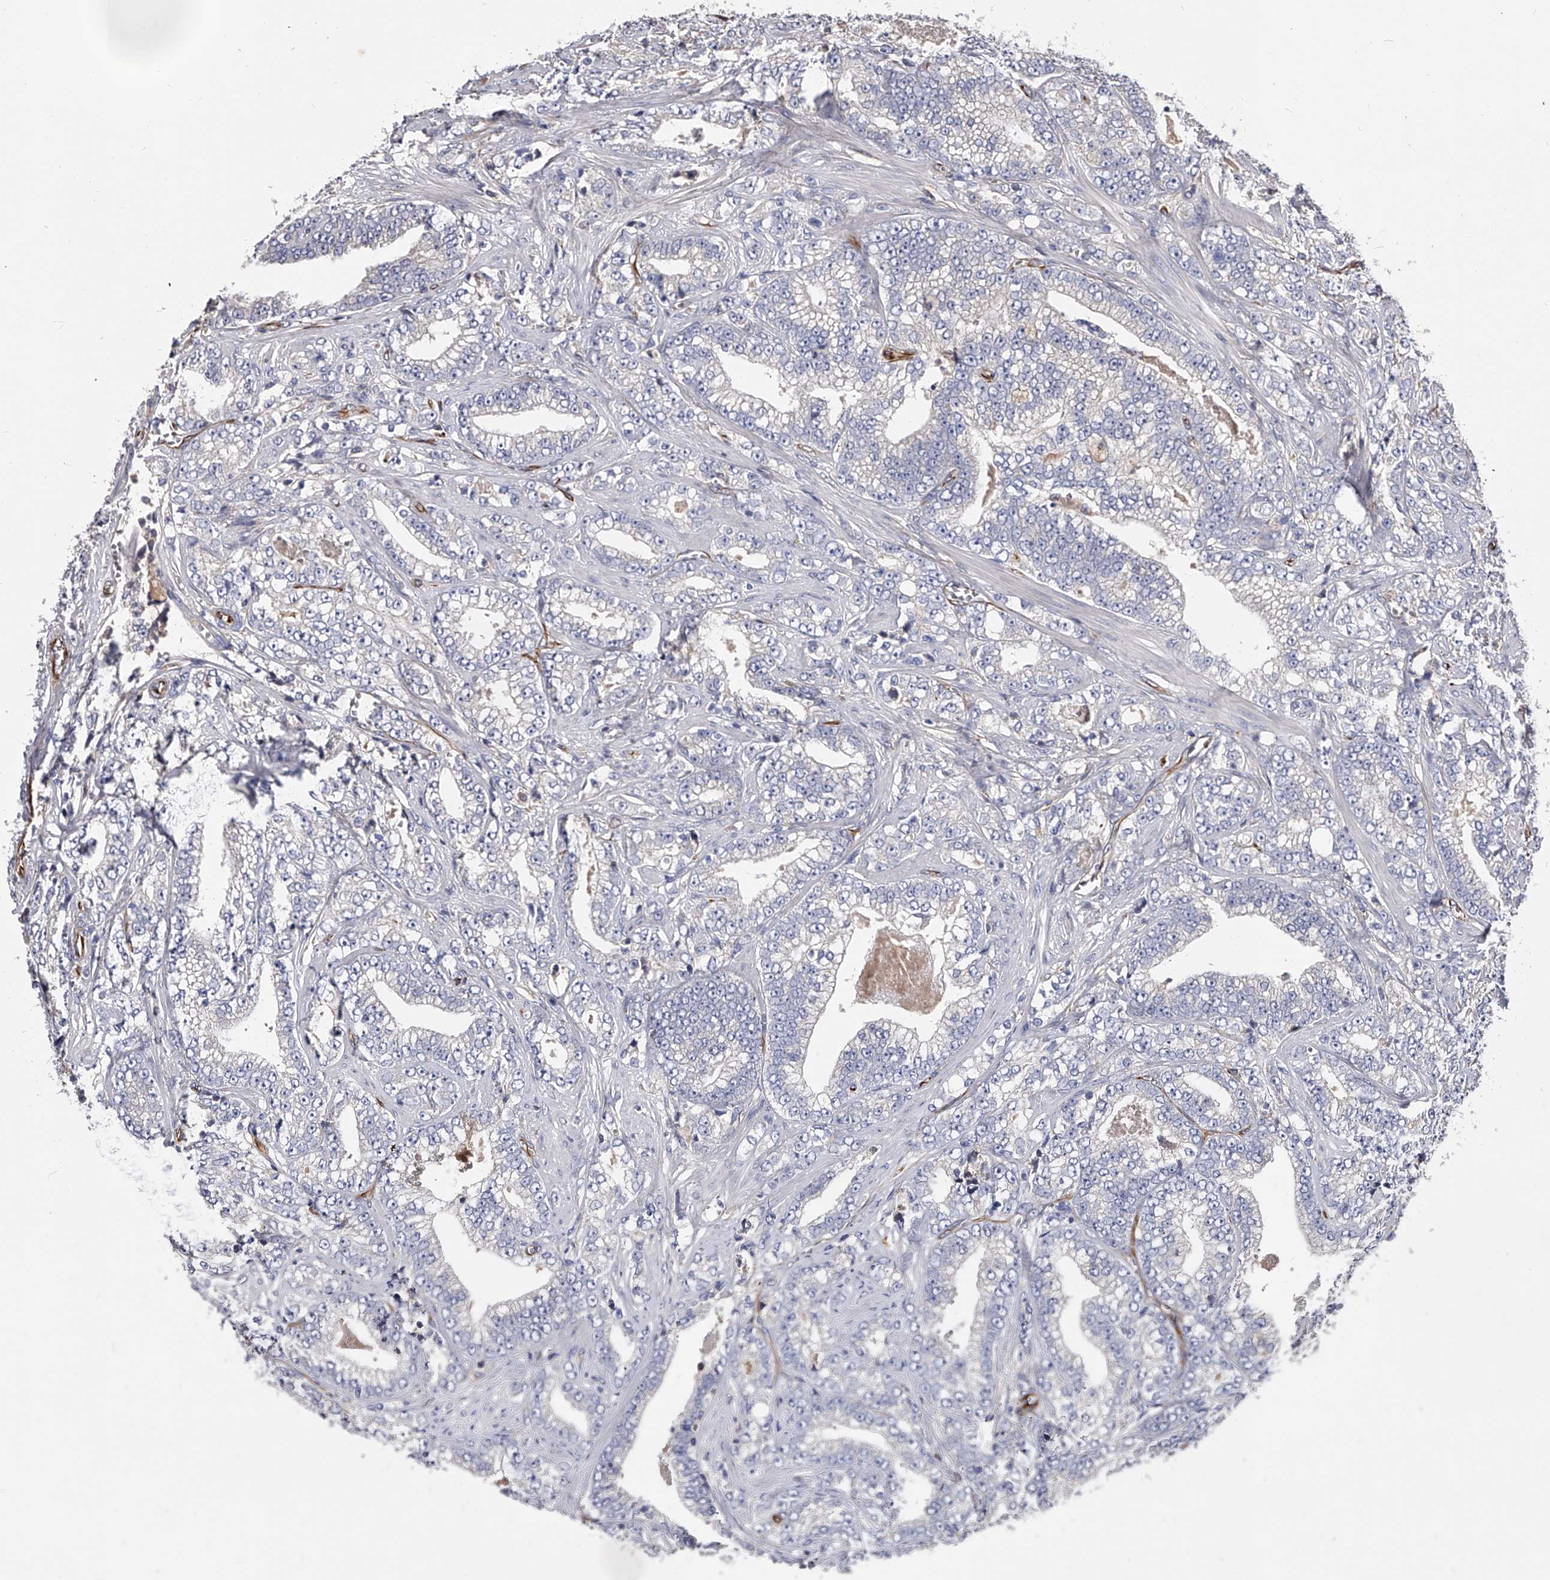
{"staining": {"intensity": "negative", "quantity": "none", "location": "none"}, "tissue": "prostate cancer", "cell_type": "Tumor cells", "image_type": "cancer", "snomed": [{"axis": "morphology", "description": "Adenocarcinoma, High grade"}, {"axis": "topography", "description": "Prostate and seminal vesicle, NOS"}], "caption": "Human prostate cancer stained for a protein using immunohistochemistry (IHC) displays no expression in tumor cells.", "gene": "EFCAB7", "patient": {"sex": "male", "age": 67}}